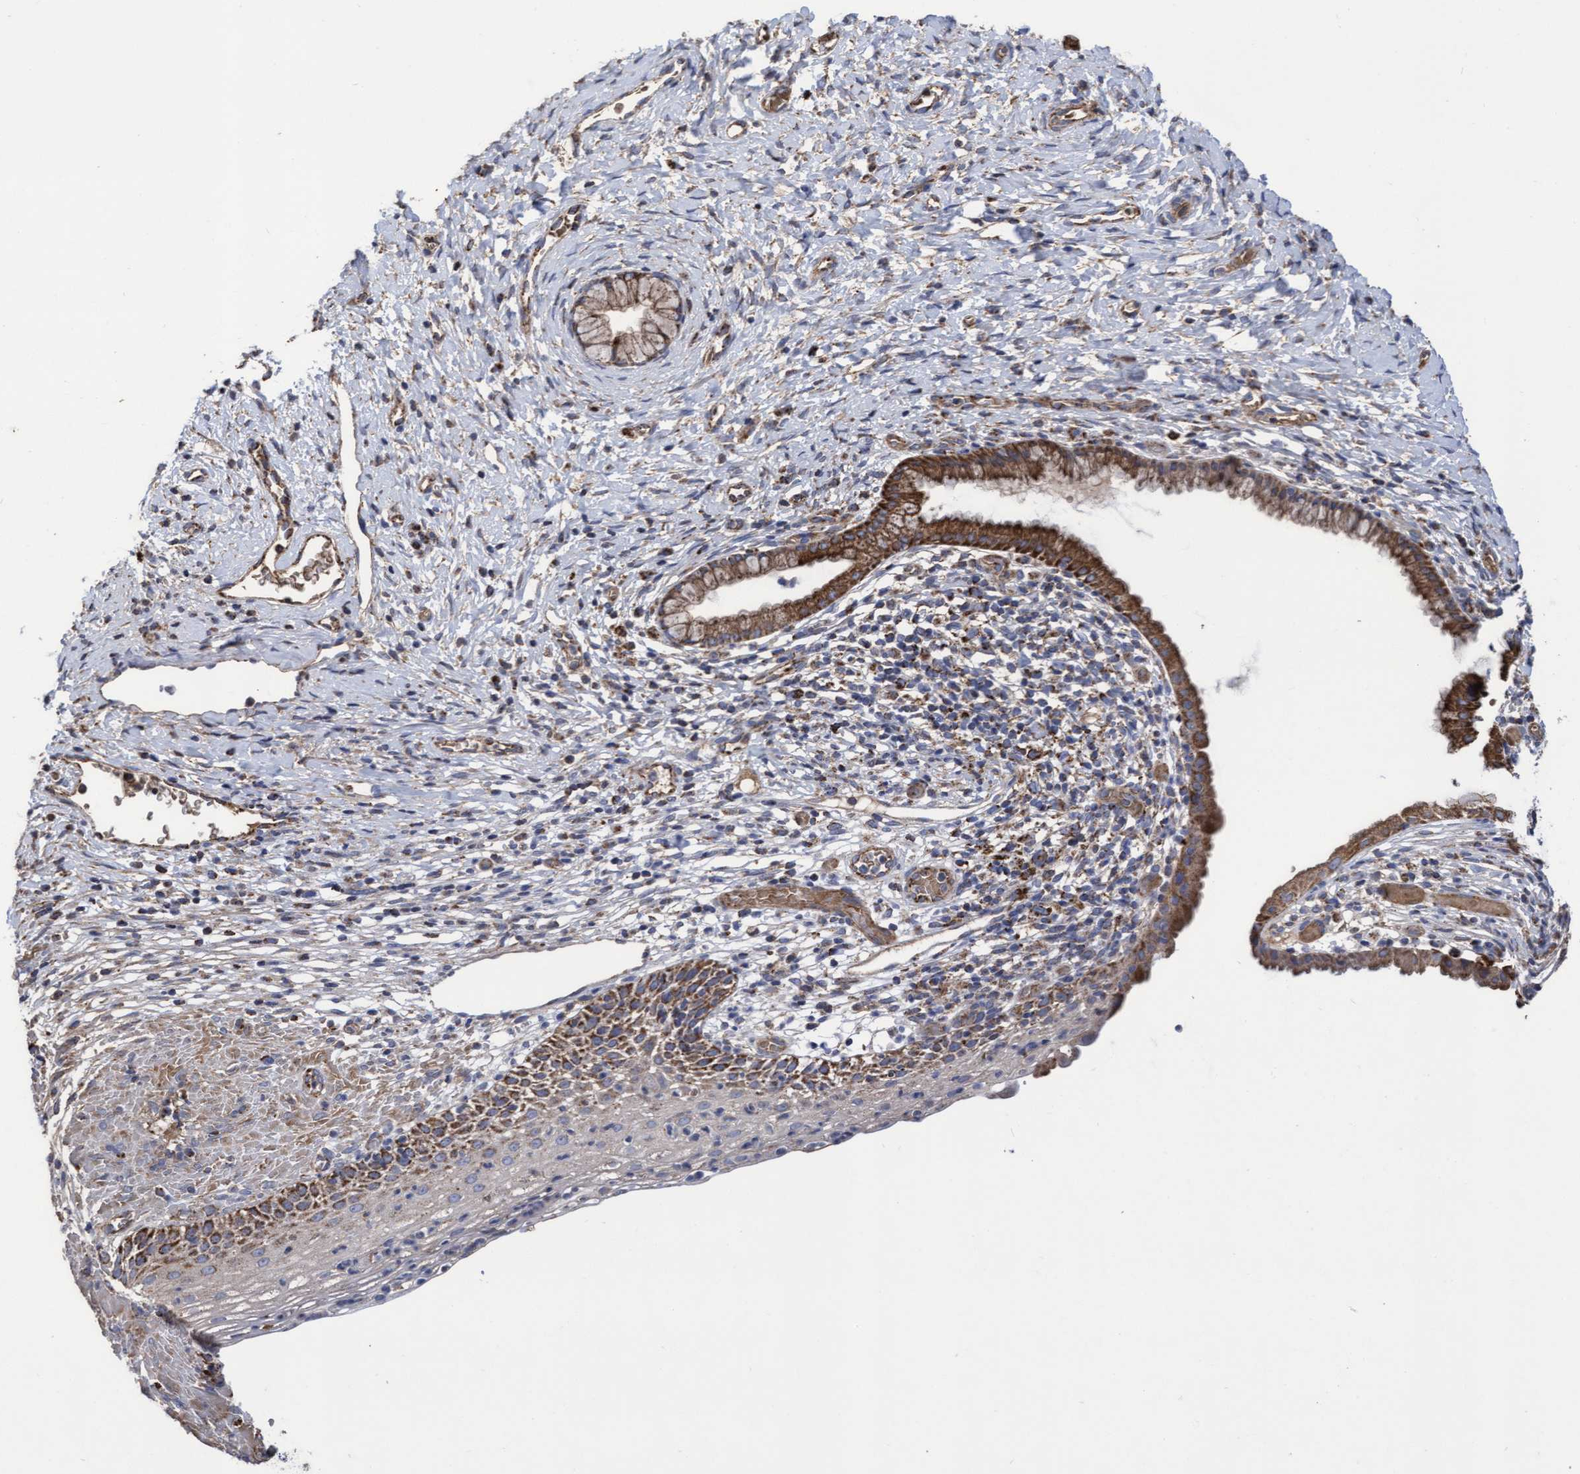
{"staining": {"intensity": "strong", "quantity": ">75%", "location": "cytoplasmic/membranous"}, "tissue": "cervix", "cell_type": "Squamous epithelial cells", "image_type": "normal", "snomed": [{"axis": "morphology", "description": "Normal tissue, NOS"}, {"axis": "topography", "description": "Cervix"}], "caption": "Immunohistochemical staining of unremarkable human cervix reveals >75% levels of strong cytoplasmic/membranous protein positivity in approximately >75% of squamous epithelial cells. The staining was performed using DAB to visualize the protein expression in brown, while the nuclei were stained in blue with hematoxylin (Magnification: 20x).", "gene": "COBL", "patient": {"sex": "female", "age": 72}}